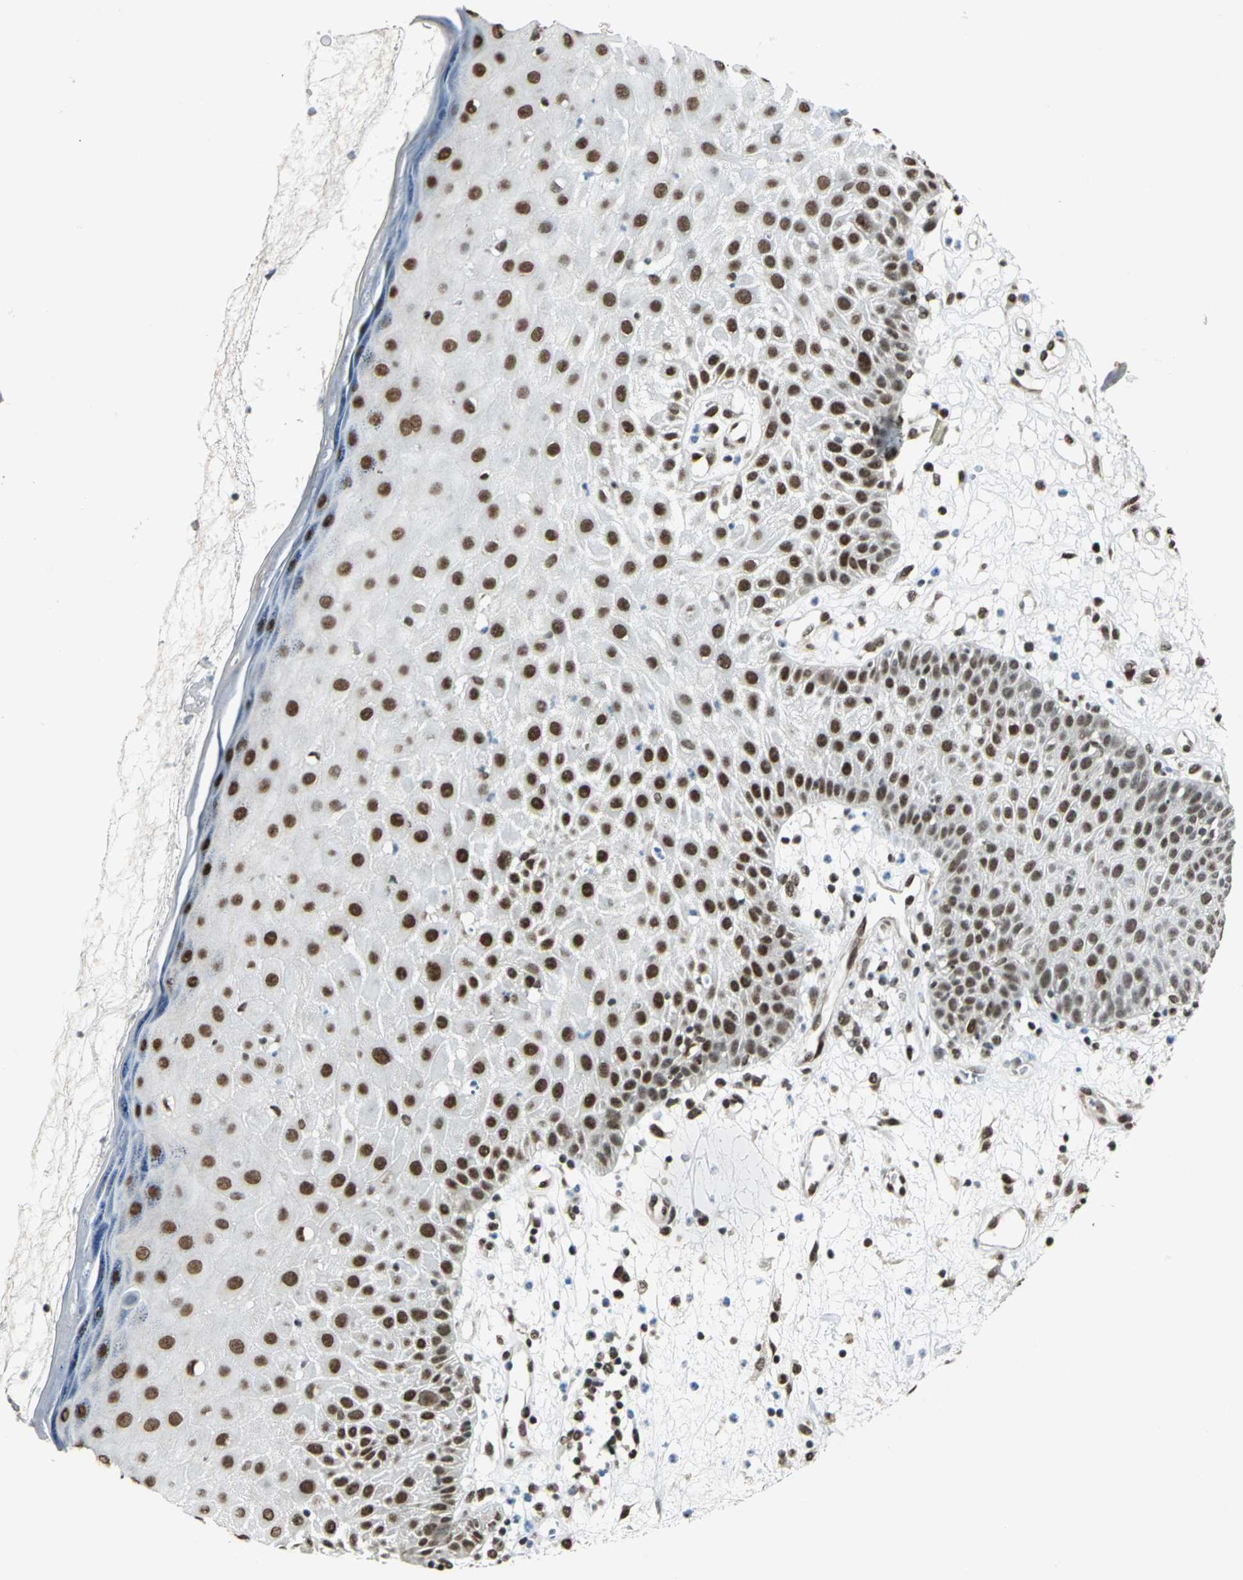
{"staining": {"intensity": "strong", "quantity": ">75%", "location": "nuclear"}, "tissue": "skin cancer", "cell_type": "Tumor cells", "image_type": "cancer", "snomed": [{"axis": "morphology", "description": "Squamous cell carcinoma, NOS"}, {"axis": "topography", "description": "Skin"}], "caption": "Approximately >75% of tumor cells in skin squamous cell carcinoma display strong nuclear protein positivity as visualized by brown immunohistochemical staining.", "gene": "DDX5", "patient": {"sex": "female", "age": 78}}